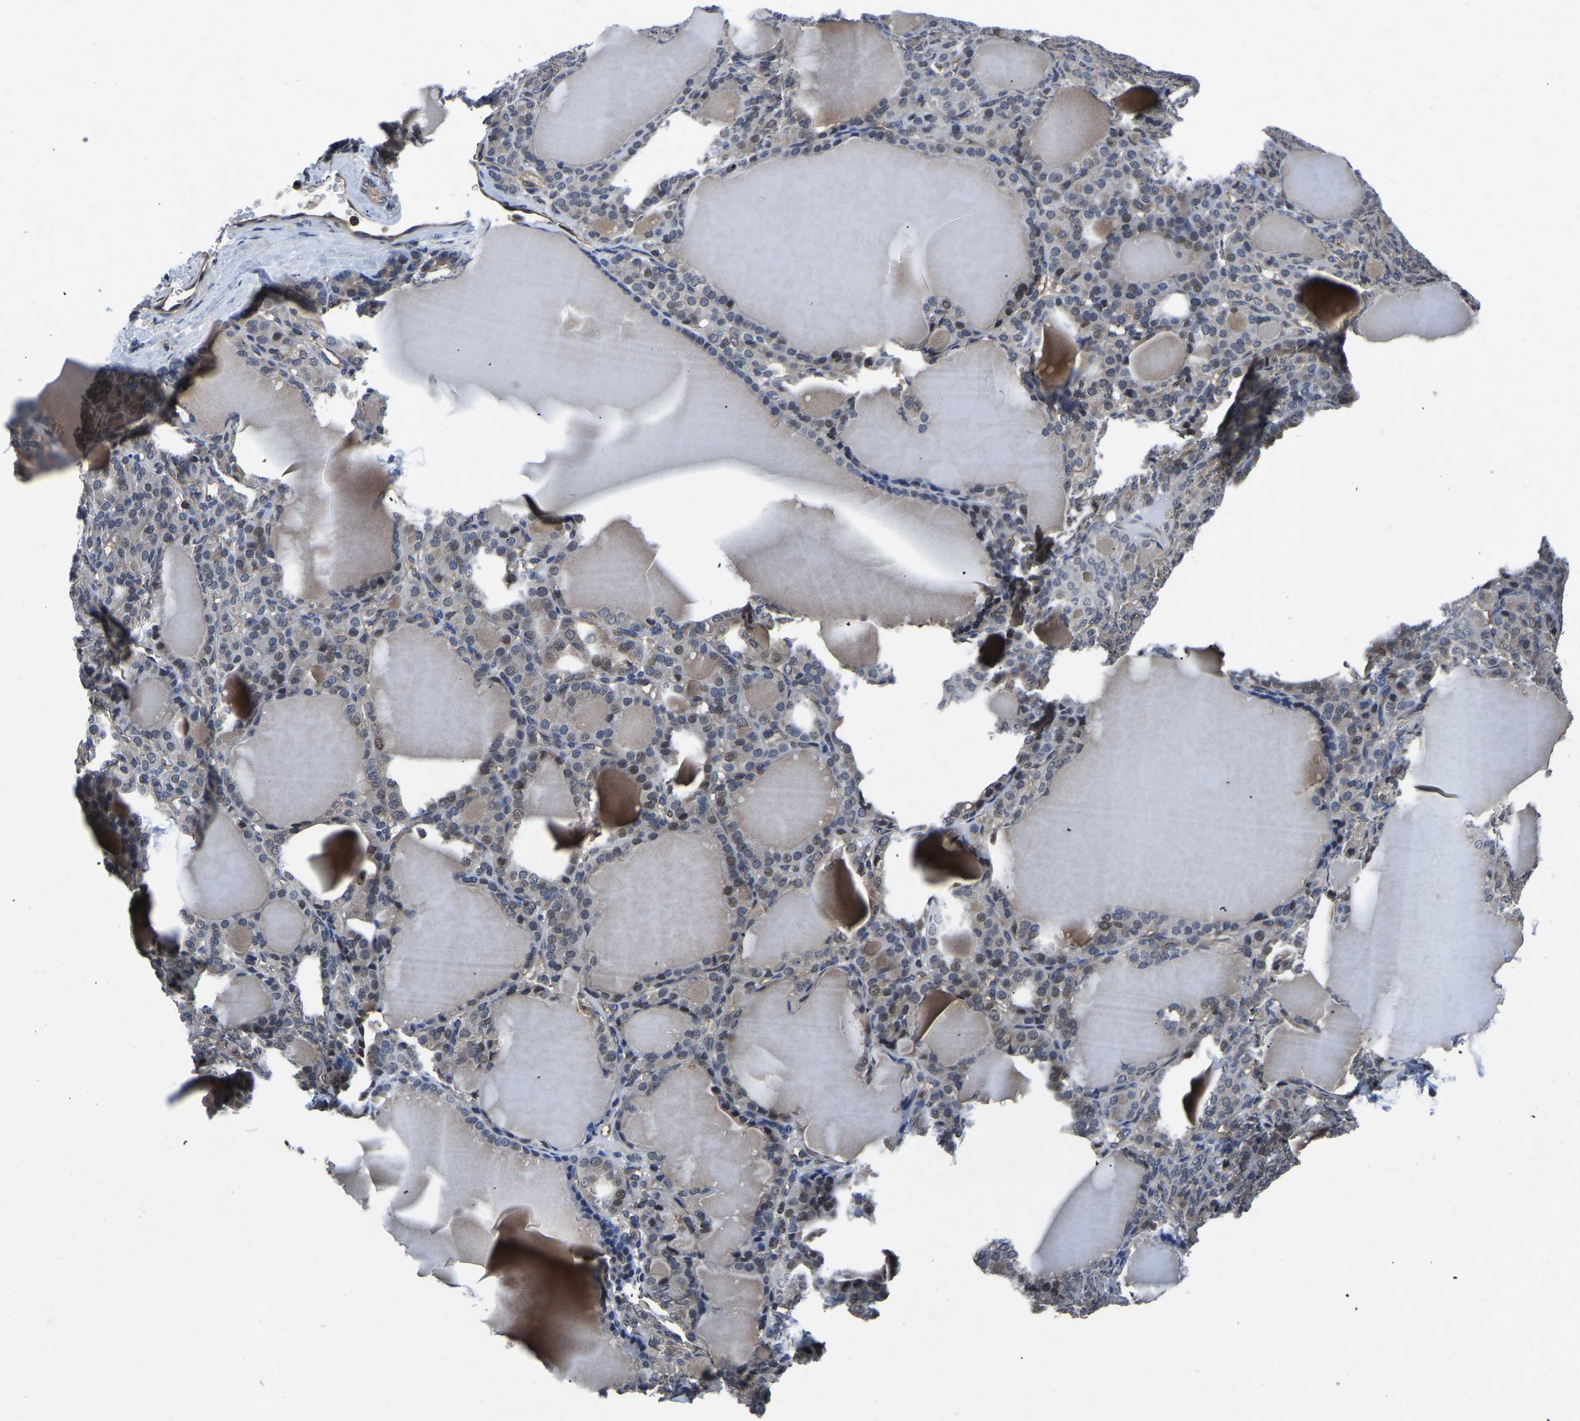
{"staining": {"intensity": "moderate", "quantity": "25%-75%", "location": "cytoplasmic/membranous"}, "tissue": "thyroid gland", "cell_type": "Glandular cells", "image_type": "normal", "snomed": [{"axis": "morphology", "description": "Normal tissue, NOS"}, {"axis": "topography", "description": "Thyroid gland"}], "caption": "Glandular cells reveal medium levels of moderate cytoplasmic/membranous expression in about 25%-75% of cells in benign human thyroid gland.", "gene": "FGD5", "patient": {"sex": "female", "age": 28}}